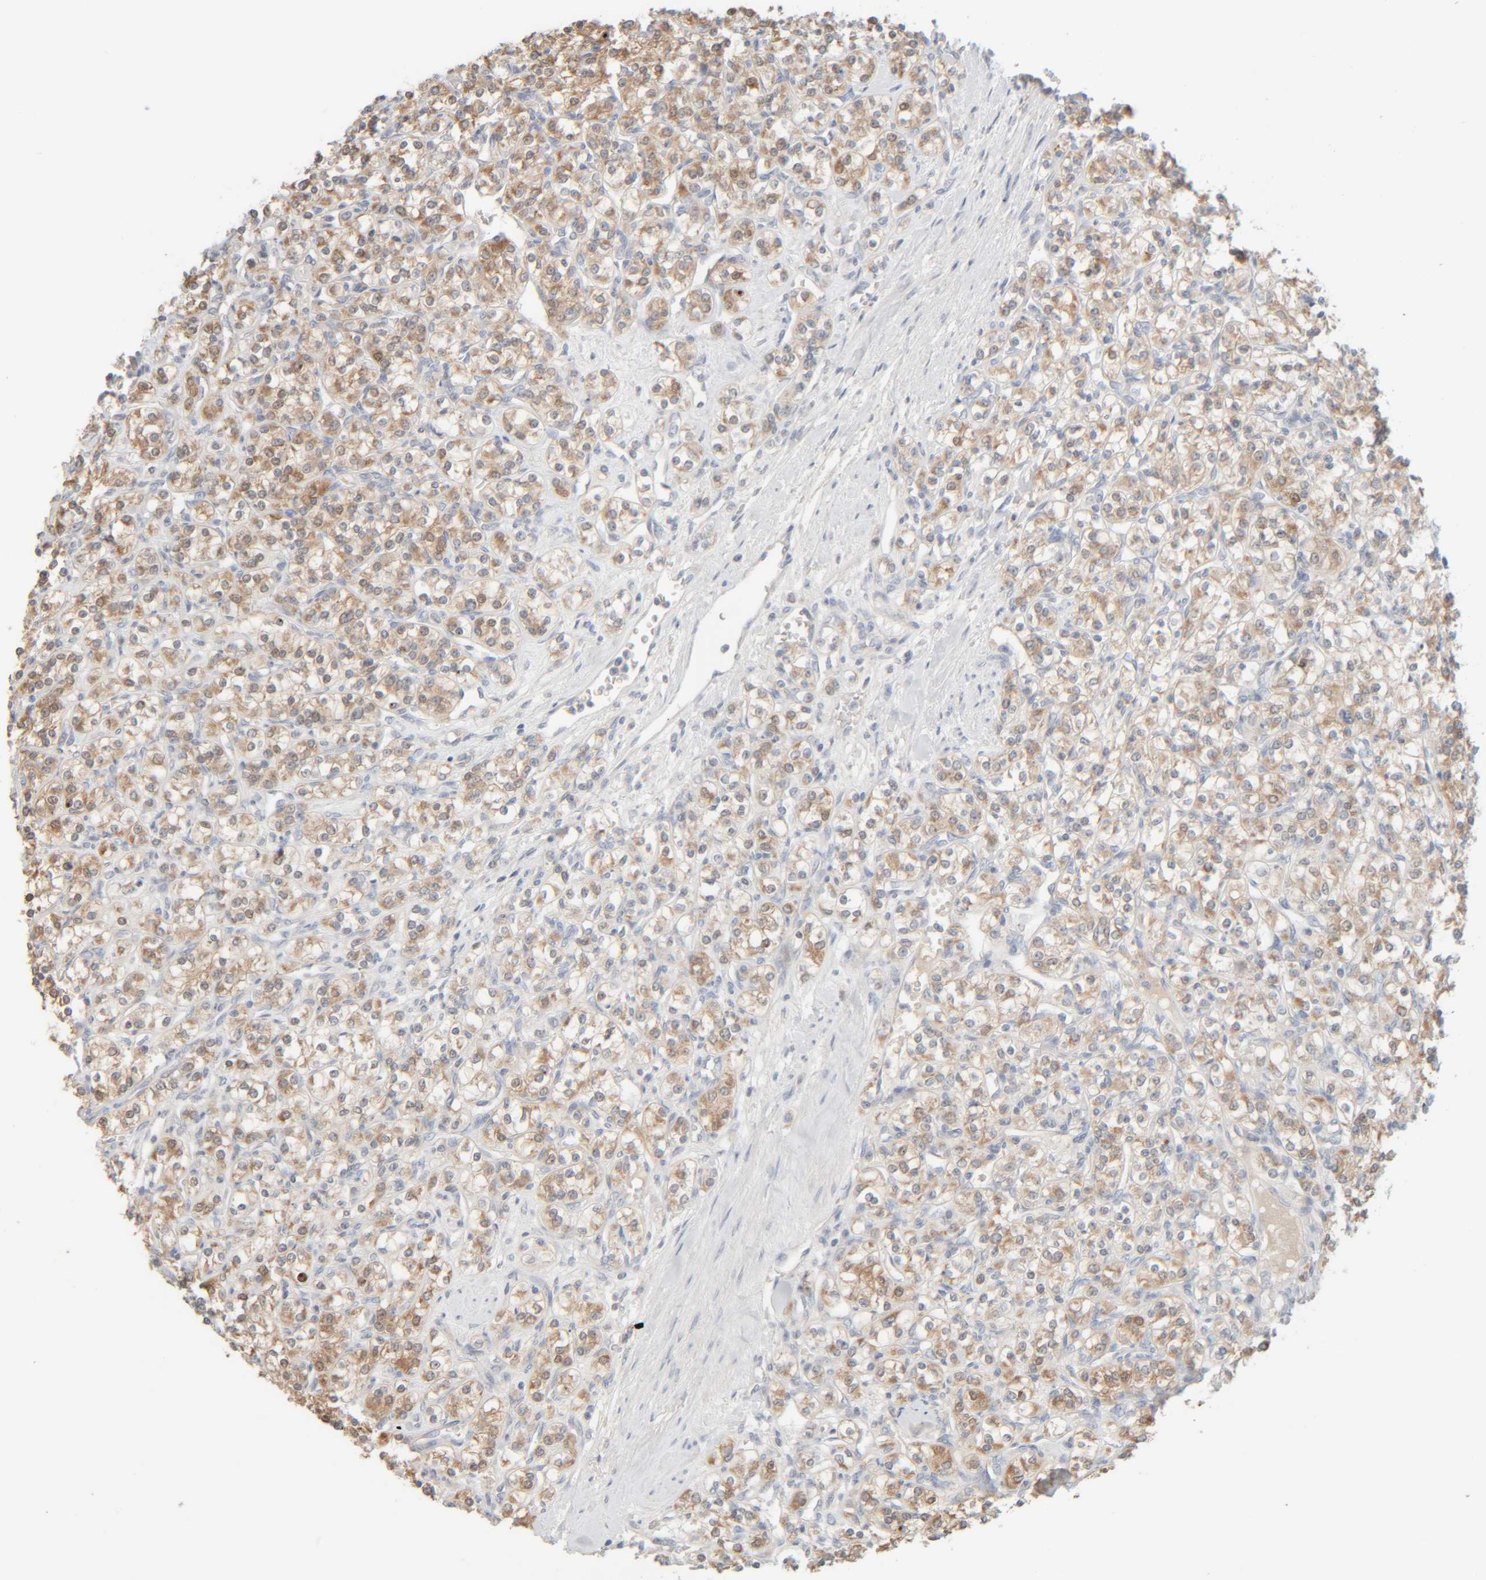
{"staining": {"intensity": "moderate", "quantity": ">75%", "location": "cytoplasmic/membranous"}, "tissue": "renal cancer", "cell_type": "Tumor cells", "image_type": "cancer", "snomed": [{"axis": "morphology", "description": "Adenocarcinoma, NOS"}, {"axis": "topography", "description": "Kidney"}], "caption": "Immunohistochemical staining of renal cancer shows moderate cytoplasmic/membranous protein expression in approximately >75% of tumor cells.", "gene": "RIDA", "patient": {"sex": "male", "age": 77}}